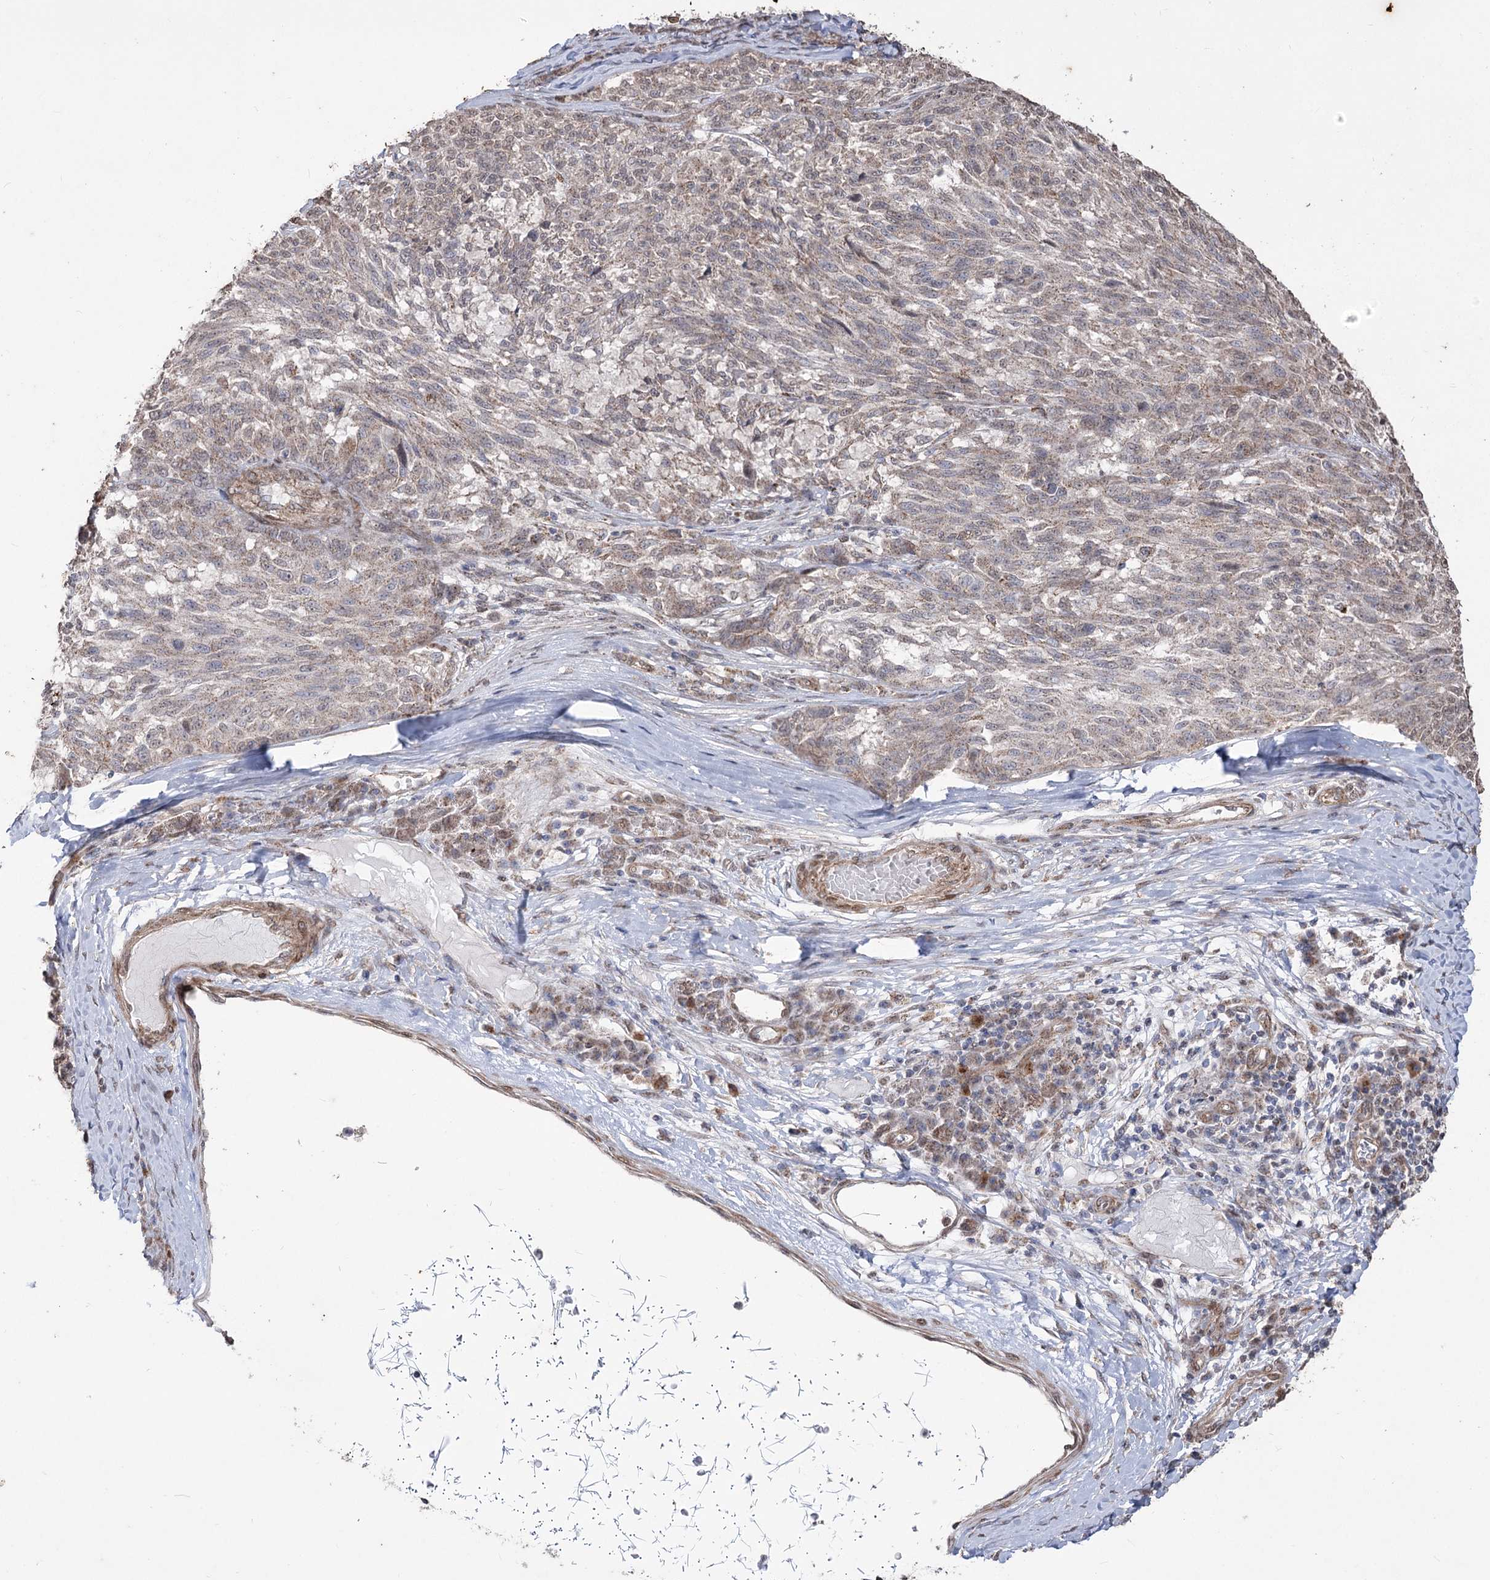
{"staining": {"intensity": "weak", "quantity": ">75%", "location": "cytoplasmic/membranous"}, "tissue": "melanoma", "cell_type": "Tumor cells", "image_type": "cancer", "snomed": [{"axis": "morphology", "description": "Malignant melanoma, NOS"}, {"axis": "topography", "description": "Skin"}], "caption": "Immunohistochemistry (IHC) of malignant melanoma reveals low levels of weak cytoplasmic/membranous staining in about >75% of tumor cells. (brown staining indicates protein expression, while blue staining denotes nuclei).", "gene": "ZSCAN23", "patient": {"sex": "male", "age": 53}}